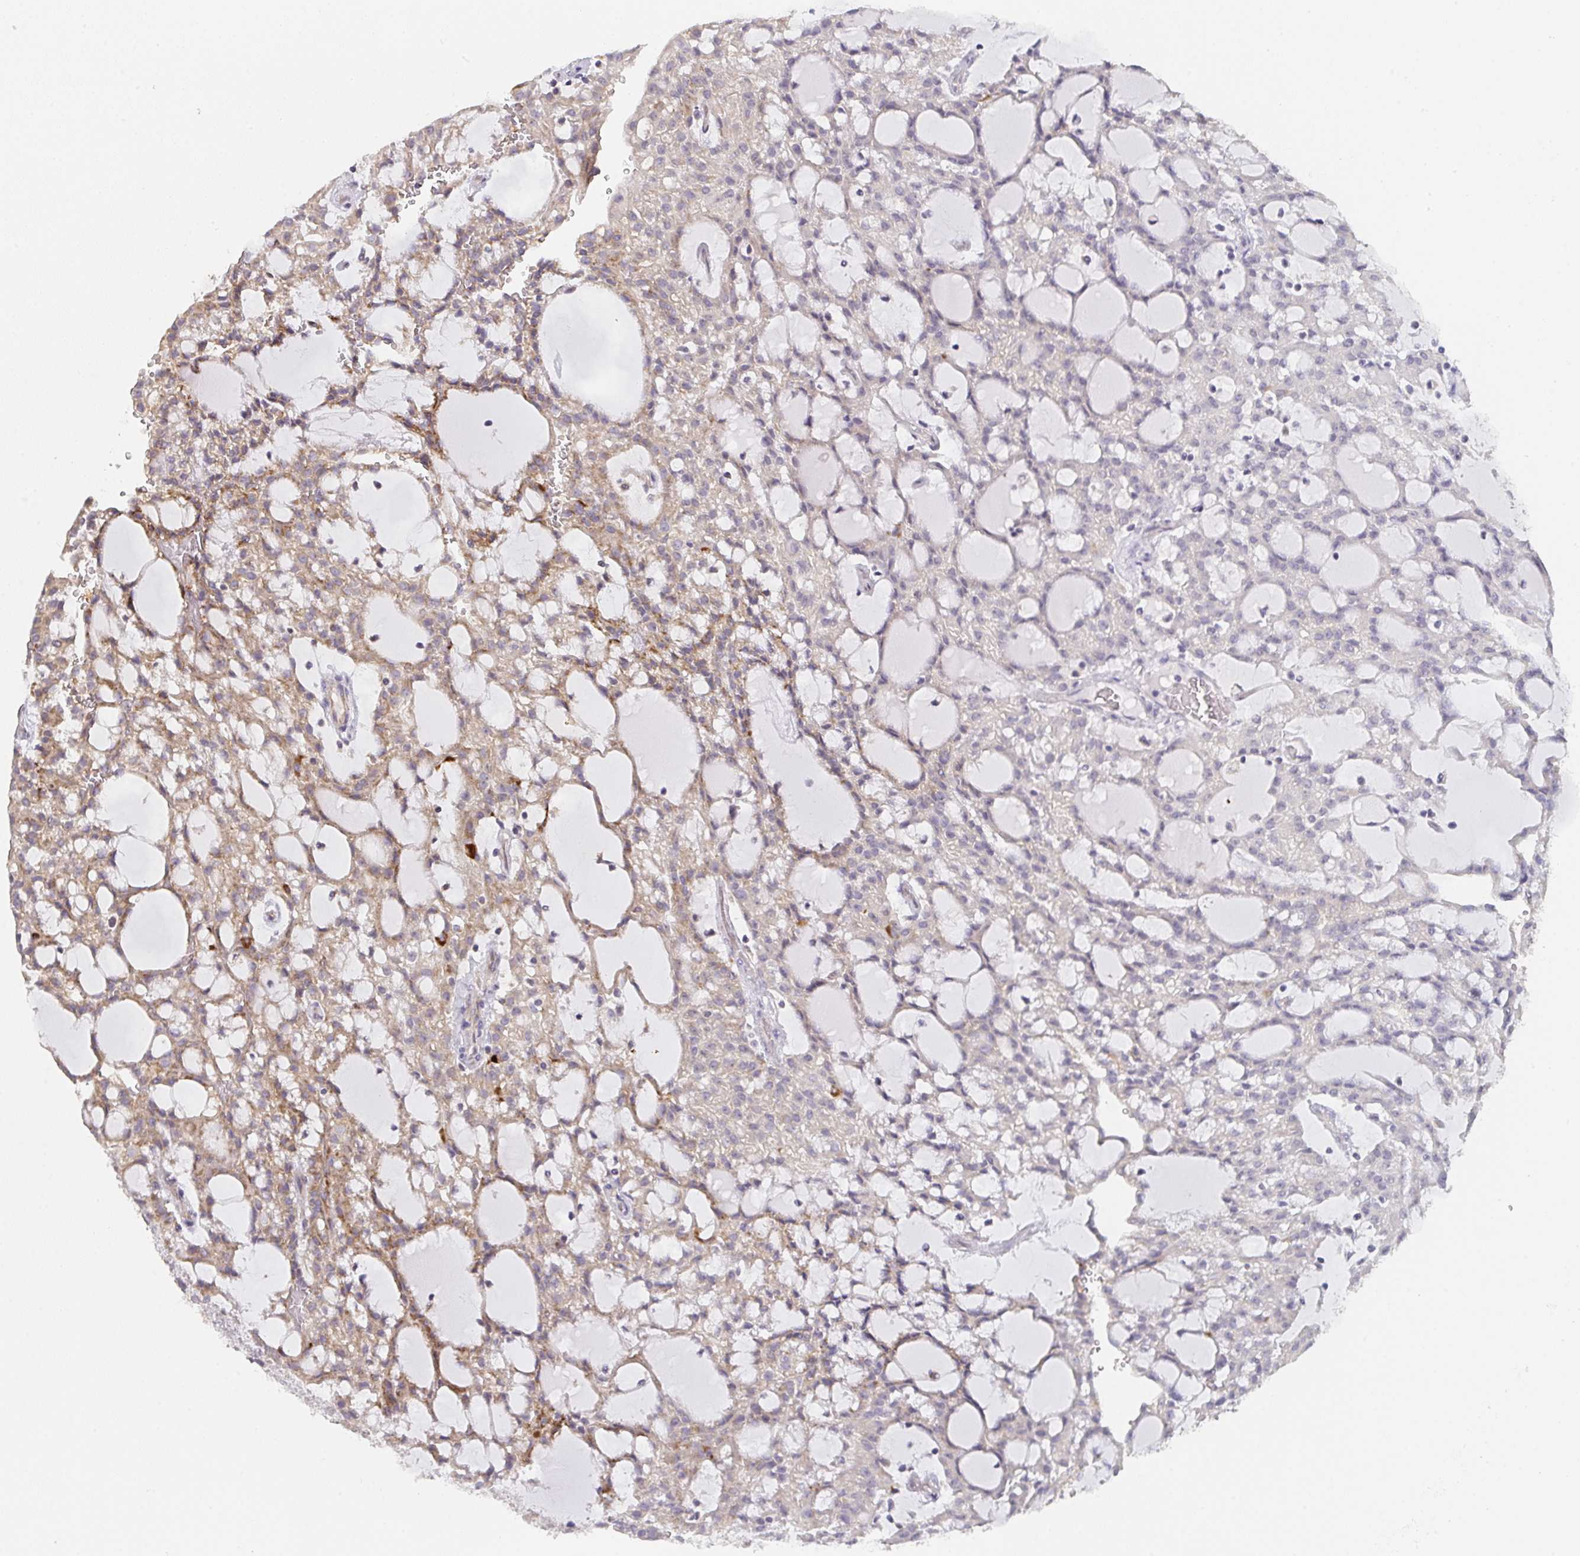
{"staining": {"intensity": "weak", "quantity": "25%-75%", "location": "cytoplasmic/membranous"}, "tissue": "renal cancer", "cell_type": "Tumor cells", "image_type": "cancer", "snomed": [{"axis": "morphology", "description": "Adenocarcinoma, NOS"}, {"axis": "topography", "description": "Kidney"}], "caption": "Human adenocarcinoma (renal) stained for a protein (brown) displays weak cytoplasmic/membranous positive staining in about 25%-75% of tumor cells.", "gene": "TMEM219", "patient": {"sex": "male", "age": 63}}